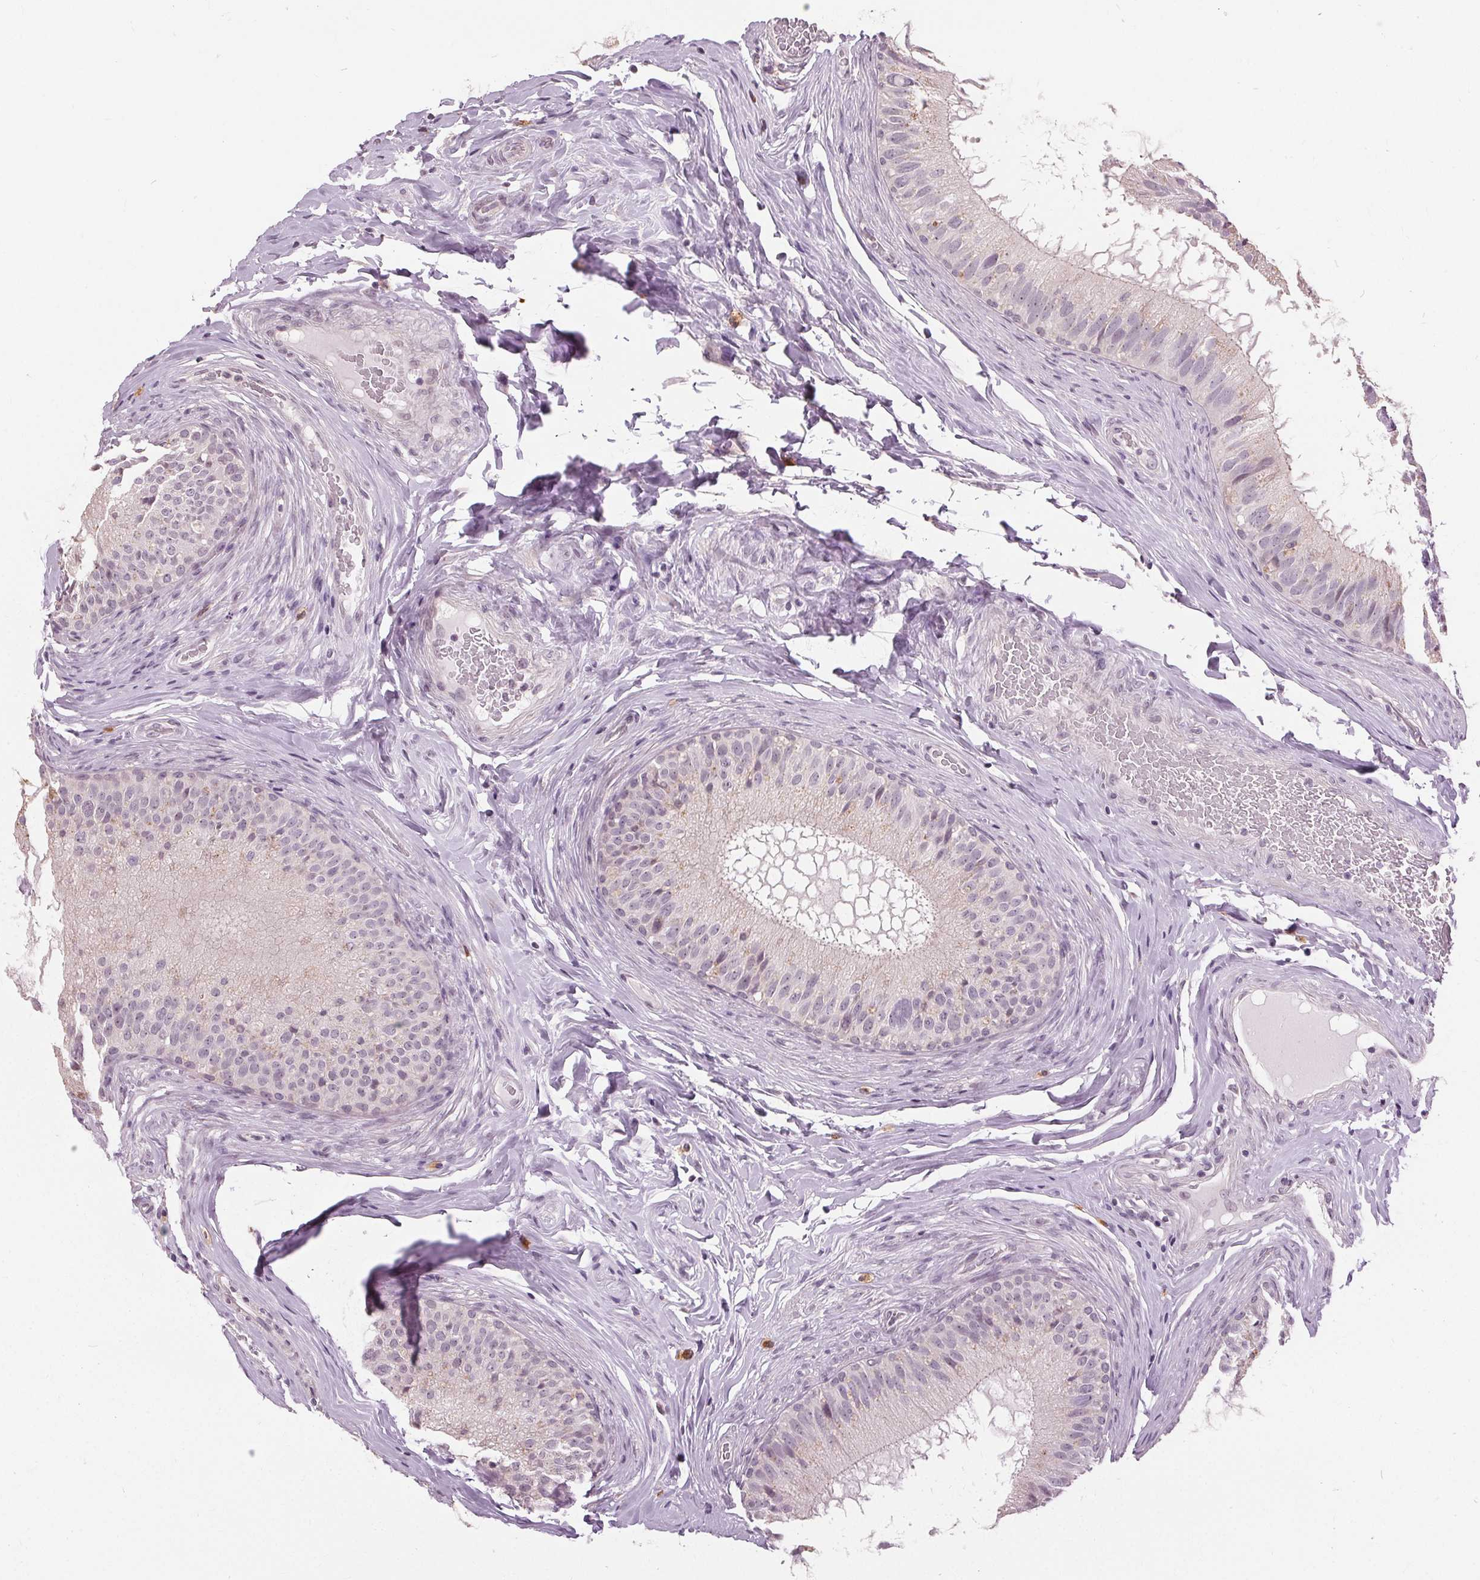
{"staining": {"intensity": "weak", "quantity": "<25%", "location": "cytoplasmic/membranous"}, "tissue": "epididymis", "cell_type": "Glandular cells", "image_type": "normal", "snomed": [{"axis": "morphology", "description": "Normal tissue, NOS"}, {"axis": "topography", "description": "Epididymis"}], "caption": "Protein analysis of normal epididymis demonstrates no significant positivity in glandular cells. (Immunohistochemistry, brightfield microscopy, high magnification).", "gene": "SIGLEC6", "patient": {"sex": "male", "age": 34}}